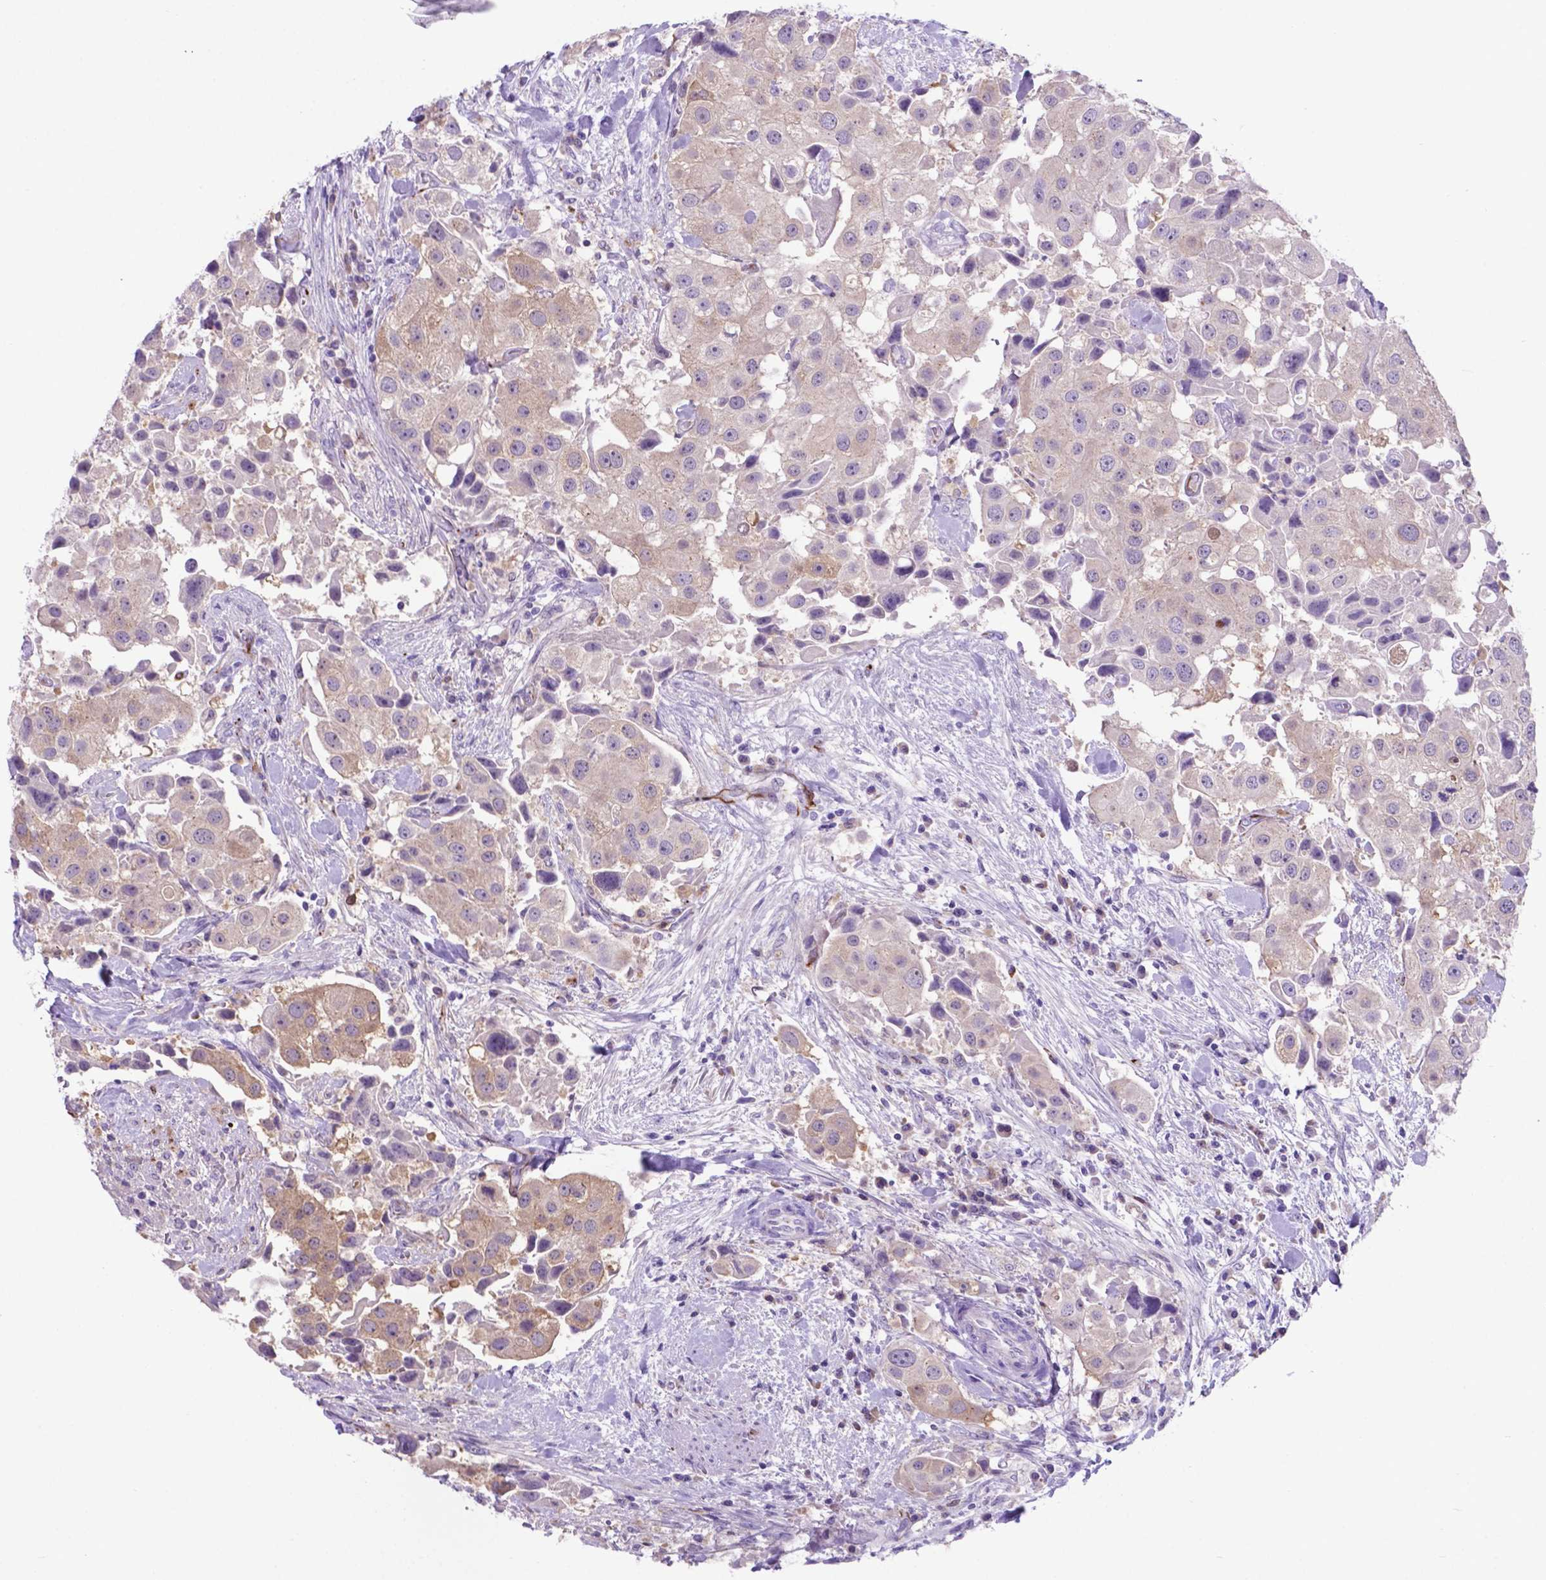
{"staining": {"intensity": "weak", "quantity": "<25%", "location": "cytoplasmic/membranous"}, "tissue": "urothelial cancer", "cell_type": "Tumor cells", "image_type": "cancer", "snomed": [{"axis": "morphology", "description": "Urothelial carcinoma, High grade"}, {"axis": "topography", "description": "Urinary bladder"}], "caption": "Immunohistochemical staining of human urothelial cancer shows no significant expression in tumor cells.", "gene": "LZTR1", "patient": {"sex": "female", "age": 64}}